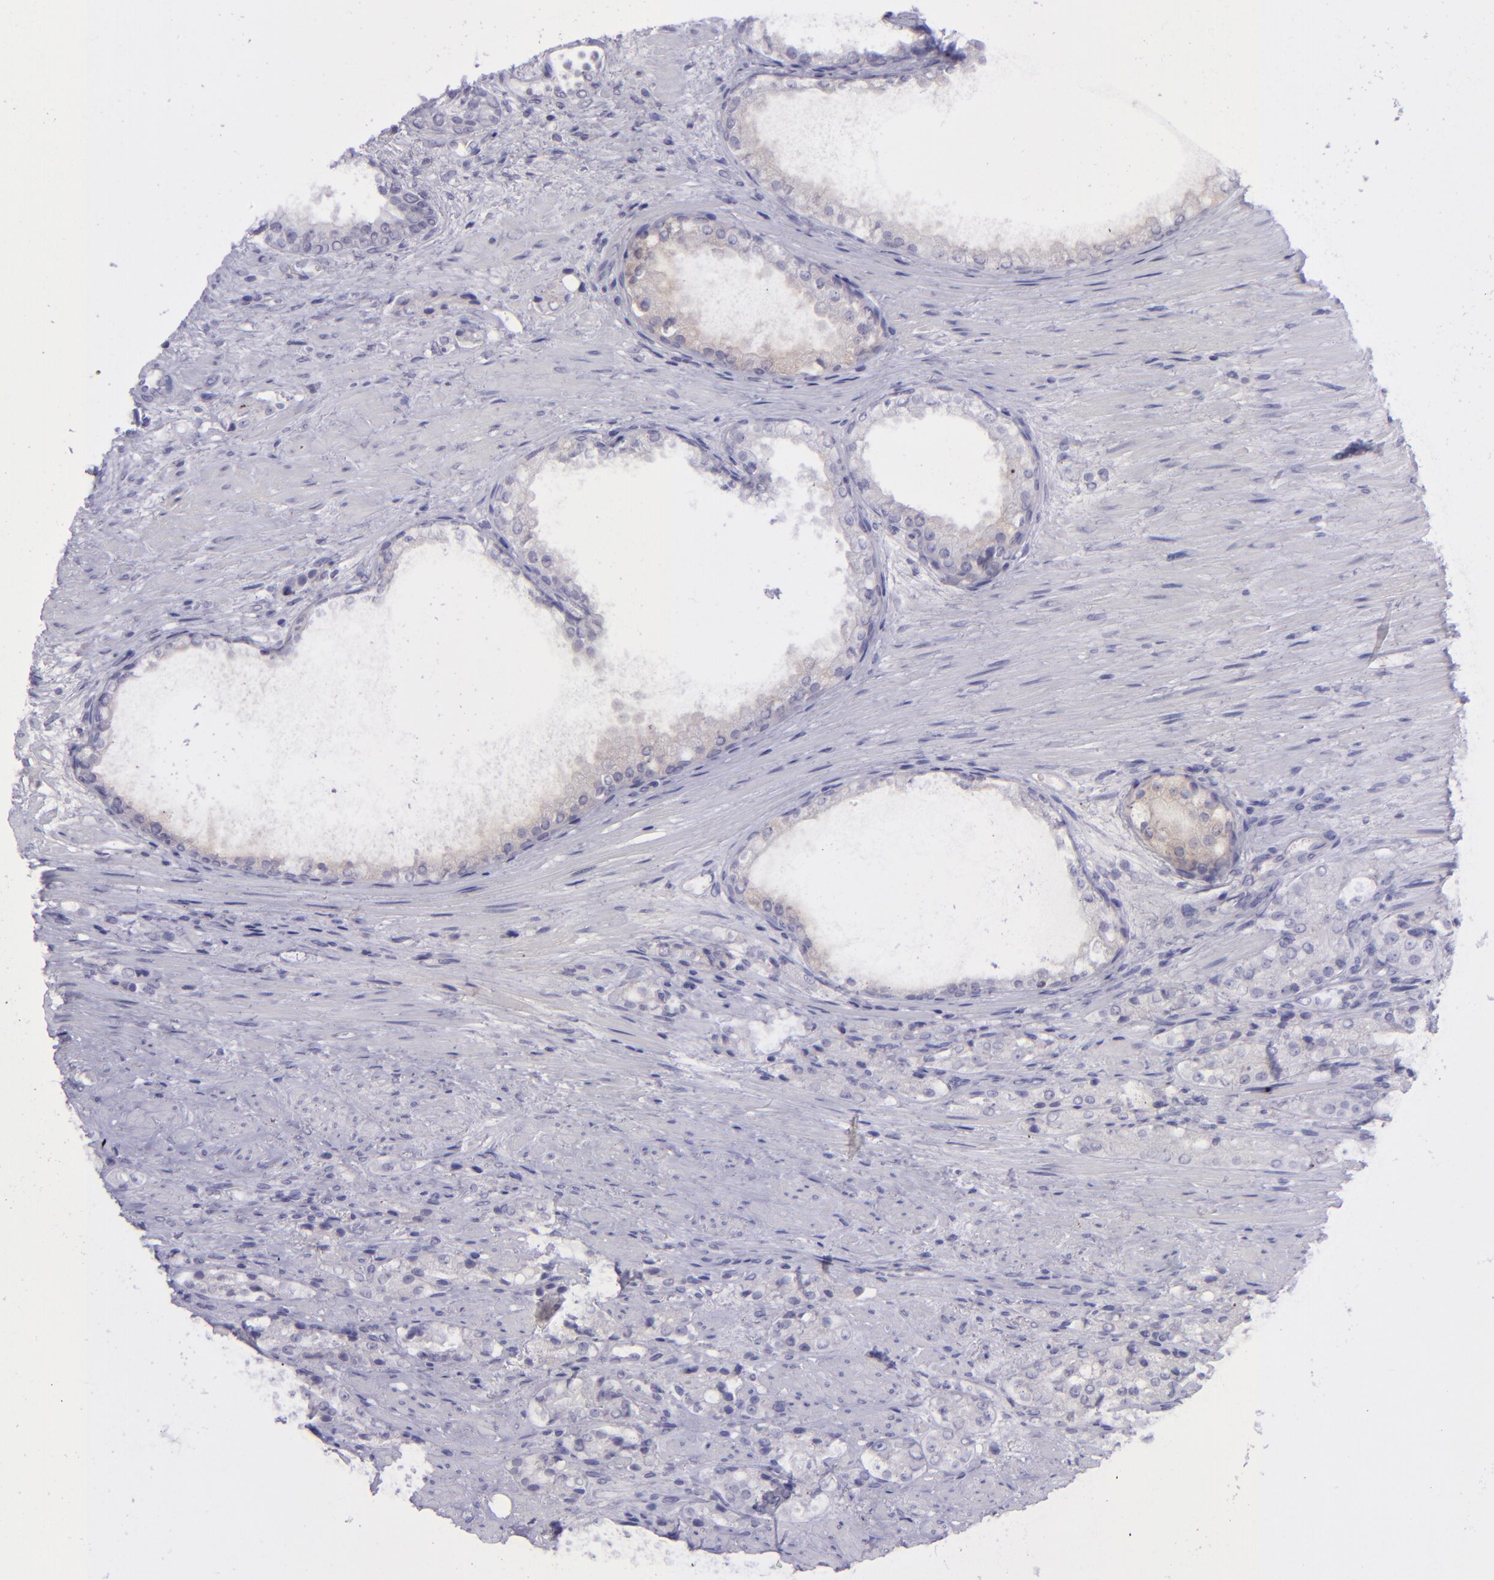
{"staining": {"intensity": "negative", "quantity": "none", "location": "none"}, "tissue": "prostate cancer", "cell_type": "Tumor cells", "image_type": "cancer", "snomed": [{"axis": "morphology", "description": "Adenocarcinoma, High grade"}, {"axis": "topography", "description": "Prostate"}], "caption": "The immunohistochemistry image has no significant staining in tumor cells of high-grade adenocarcinoma (prostate) tissue.", "gene": "POU2F2", "patient": {"sex": "male", "age": 72}}